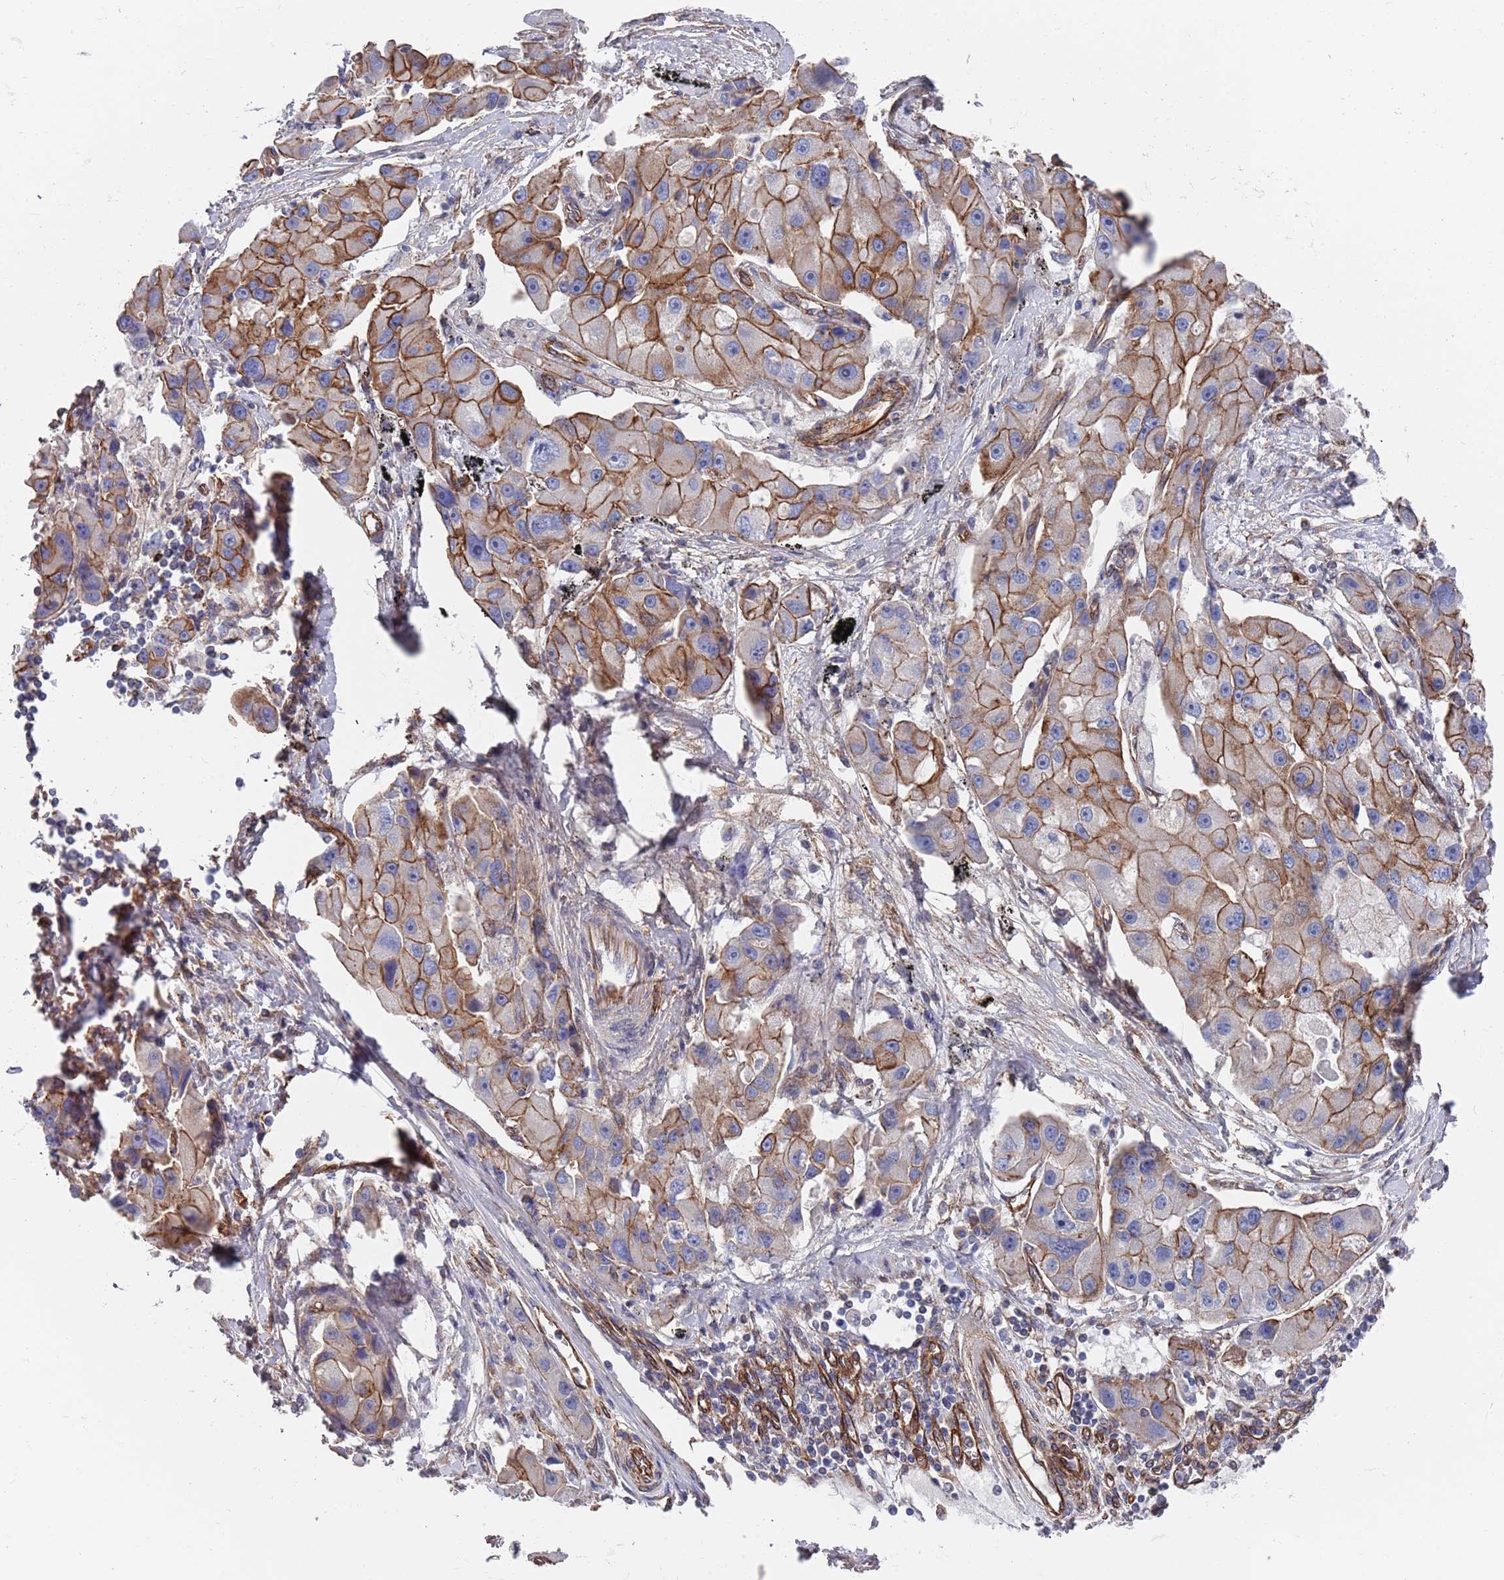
{"staining": {"intensity": "moderate", "quantity": ">75%", "location": "cytoplasmic/membranous"}, "tissue": "lung cancer", "cell_type": "Tumor cells", "image_type": "cancer", "snomed": [{"axis": "morphology", "description": "Adenocarcinoma, NOS"}, {"axis": "topography", "description": "Lung"}], "caption": "Tumor cells reveal moderate cytoplasmic/membranous positivity in about >75% of cells in lung adenocarcinoma.", "gene": "JAKMIP2", "patient": {"sex": "female", "age": 54}}